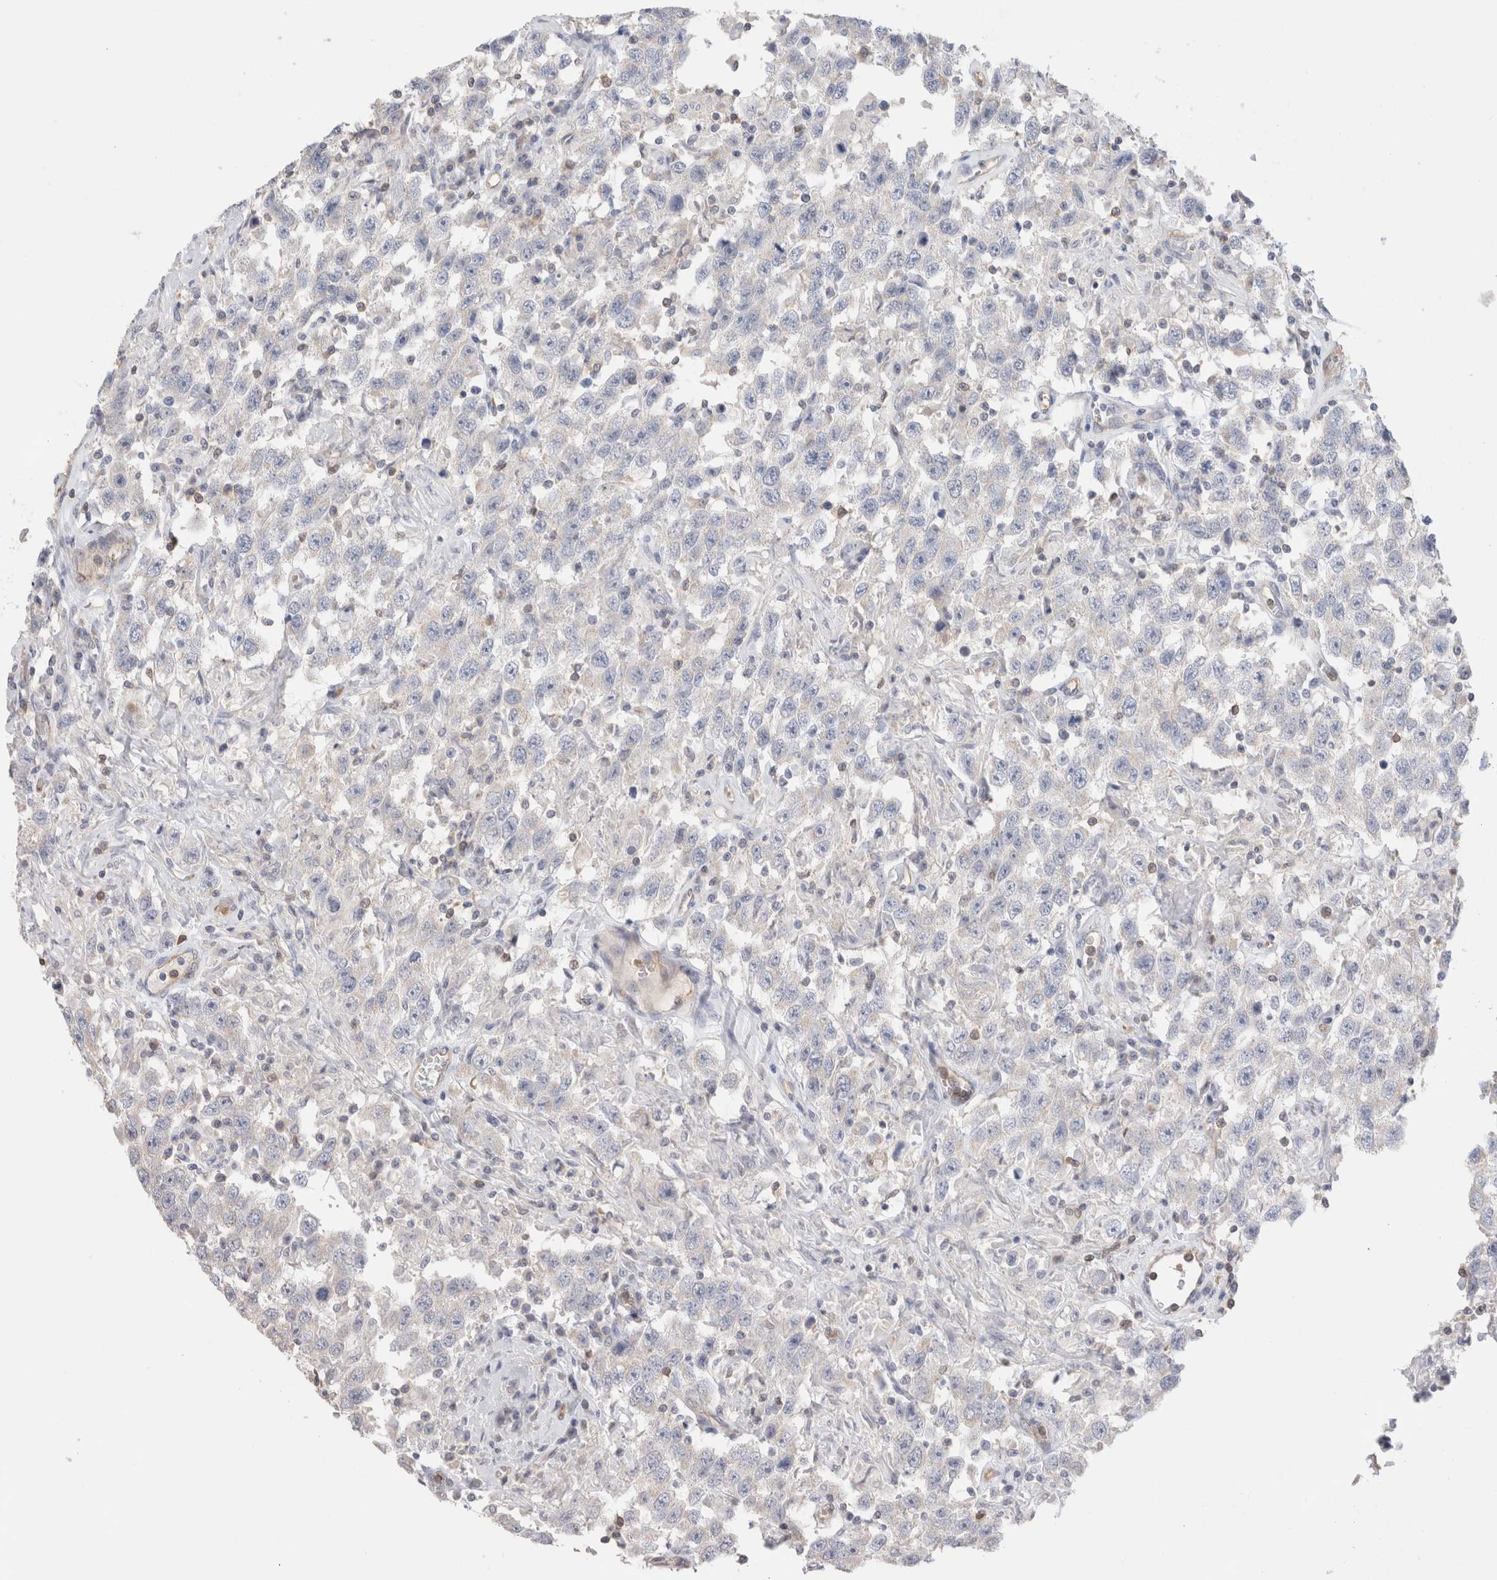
{"staining": {"intensity": "negative", "quantity": "none", "location": "none"}, "tissue": "testis cancer", "cell_type": "Tumor cells", "image_type": "cancer", "snomed": [{"axis": "morphology", "description": "Seminoma, NOS"}, {"axis": "topography", "description": "Testis"}], "caption": "Histopathology image shows no protein expression in tumor cells of testis cancer (seminoma) tissue. Nuclei are stained in blue.", "gene": "CAPN2", "patient": {"sex": "male", "age": 41}}